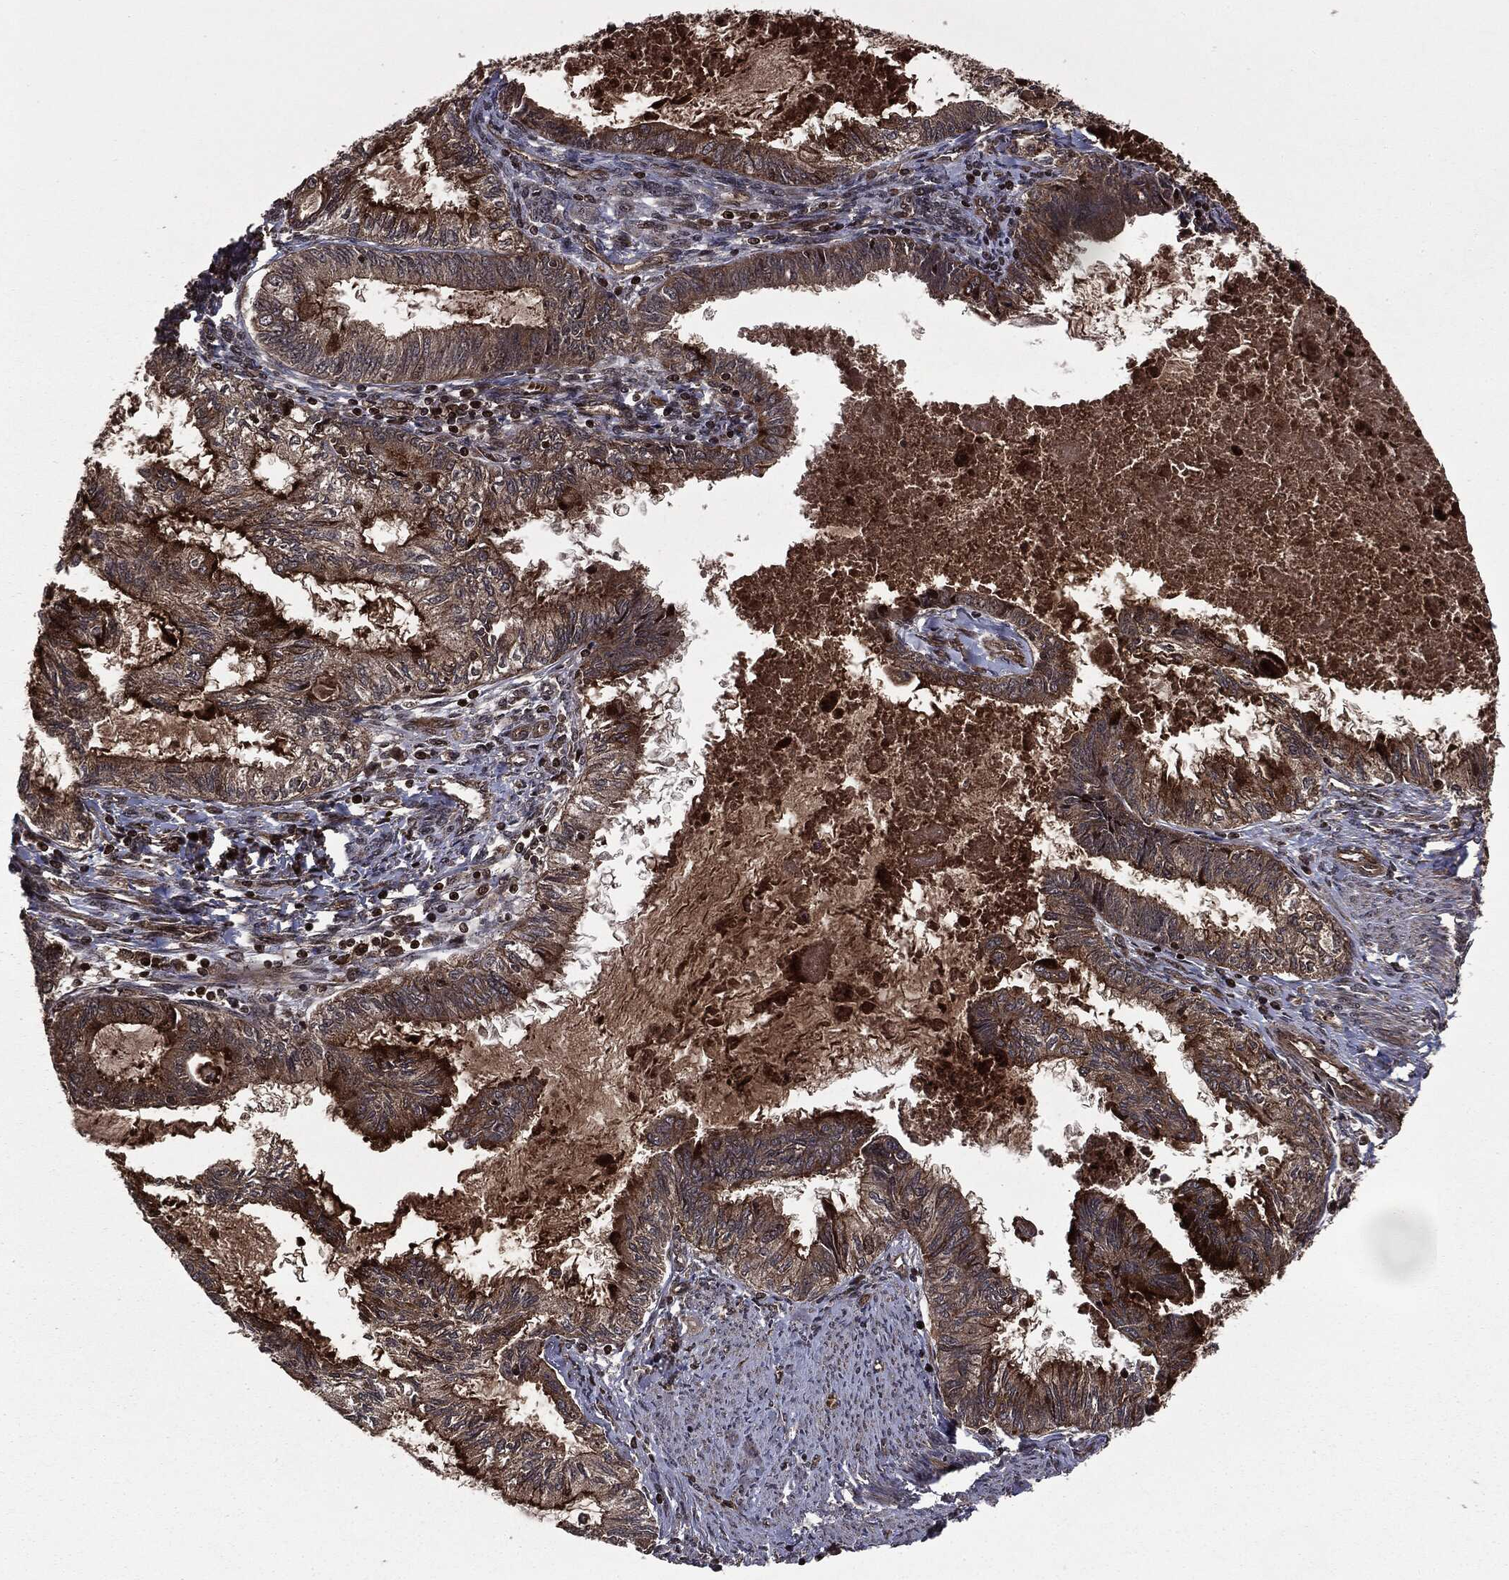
{"staining": {"intensity": "moderate", "quantity": ">75%", "location": "cytoplasmic/membranous"}, "tissue": "endometrial cancer", "cell_type": "Tumor cells", "image_type": "cancer", "snomed": [{"axis": "morphology", "description": "Adenocarcinoma, NOS"}, {"axis": "topography", "description": "Endometrium"}], "caption": "Immunohistochemistry (DAB (3,3'-diaminobenzidine)) staining of human endometrial adenocarcinoma displays moderate cytoplasmic/membranous protein staining in about >75% of tumor cells.", "gene": "CARD6", "patient": {"sex": "female", "age": 86}}